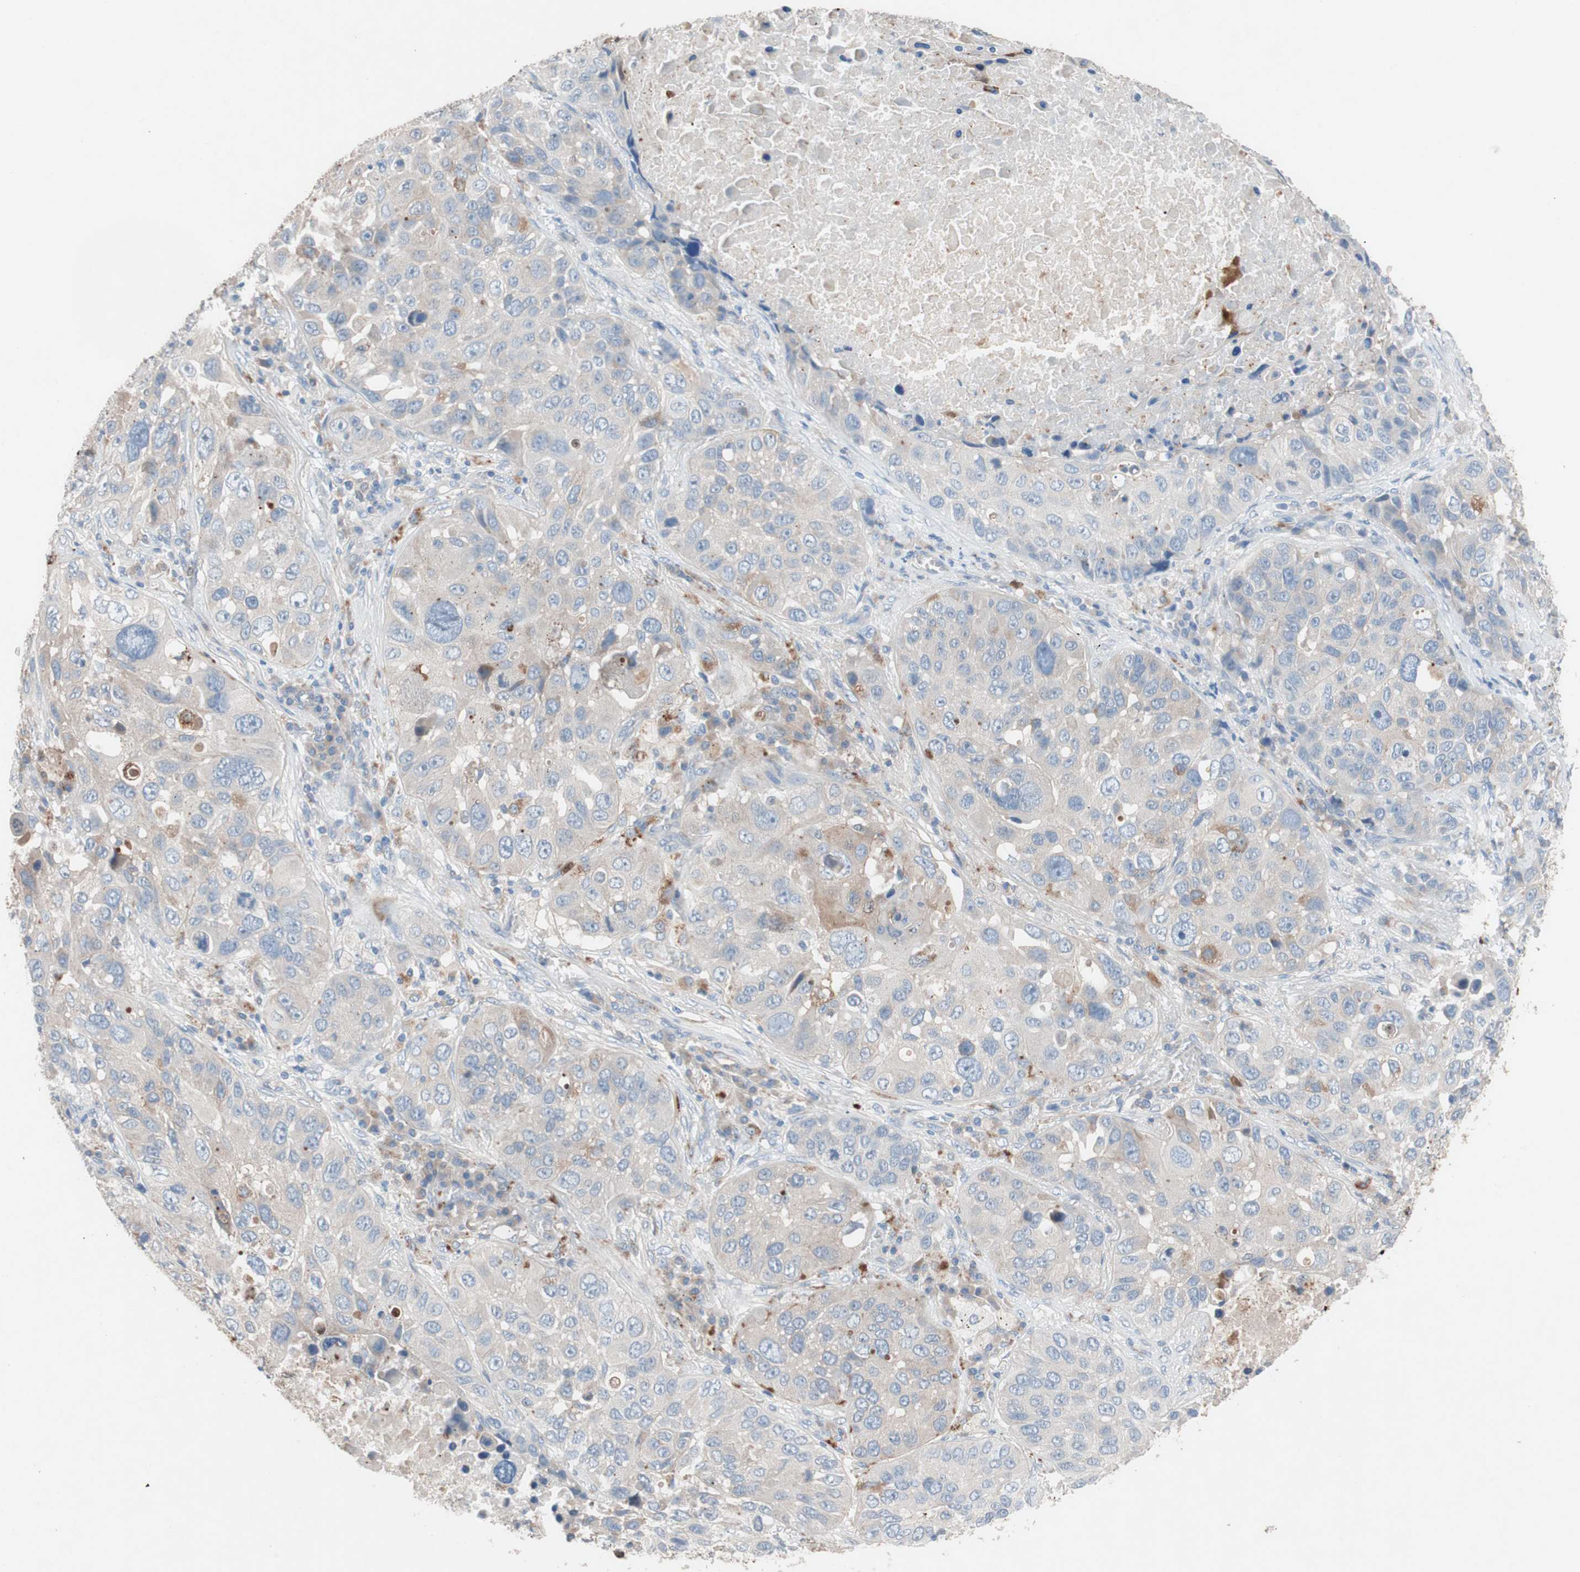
{"staining": {"intensity": "weak", "quantity": ">75%", "location": "cytoplasmic/membranous"}, "tissue": "lung cancer", "cell_type": "Tumor cells", "image_type": "cancer", "snomed": [{"axis": "morphology", "description": "Squamous cell carcinoma, NOS"}, {"axis": "topography", "description": "Lung"}], "caption": "This is an image of immunohistochemistry staining of lung cancer, which shows weak staining in the cytoplasmic/membranous of tumor cells.", "gene": "CLEC4D", "patient": {"sex": "male", "age": 57}}